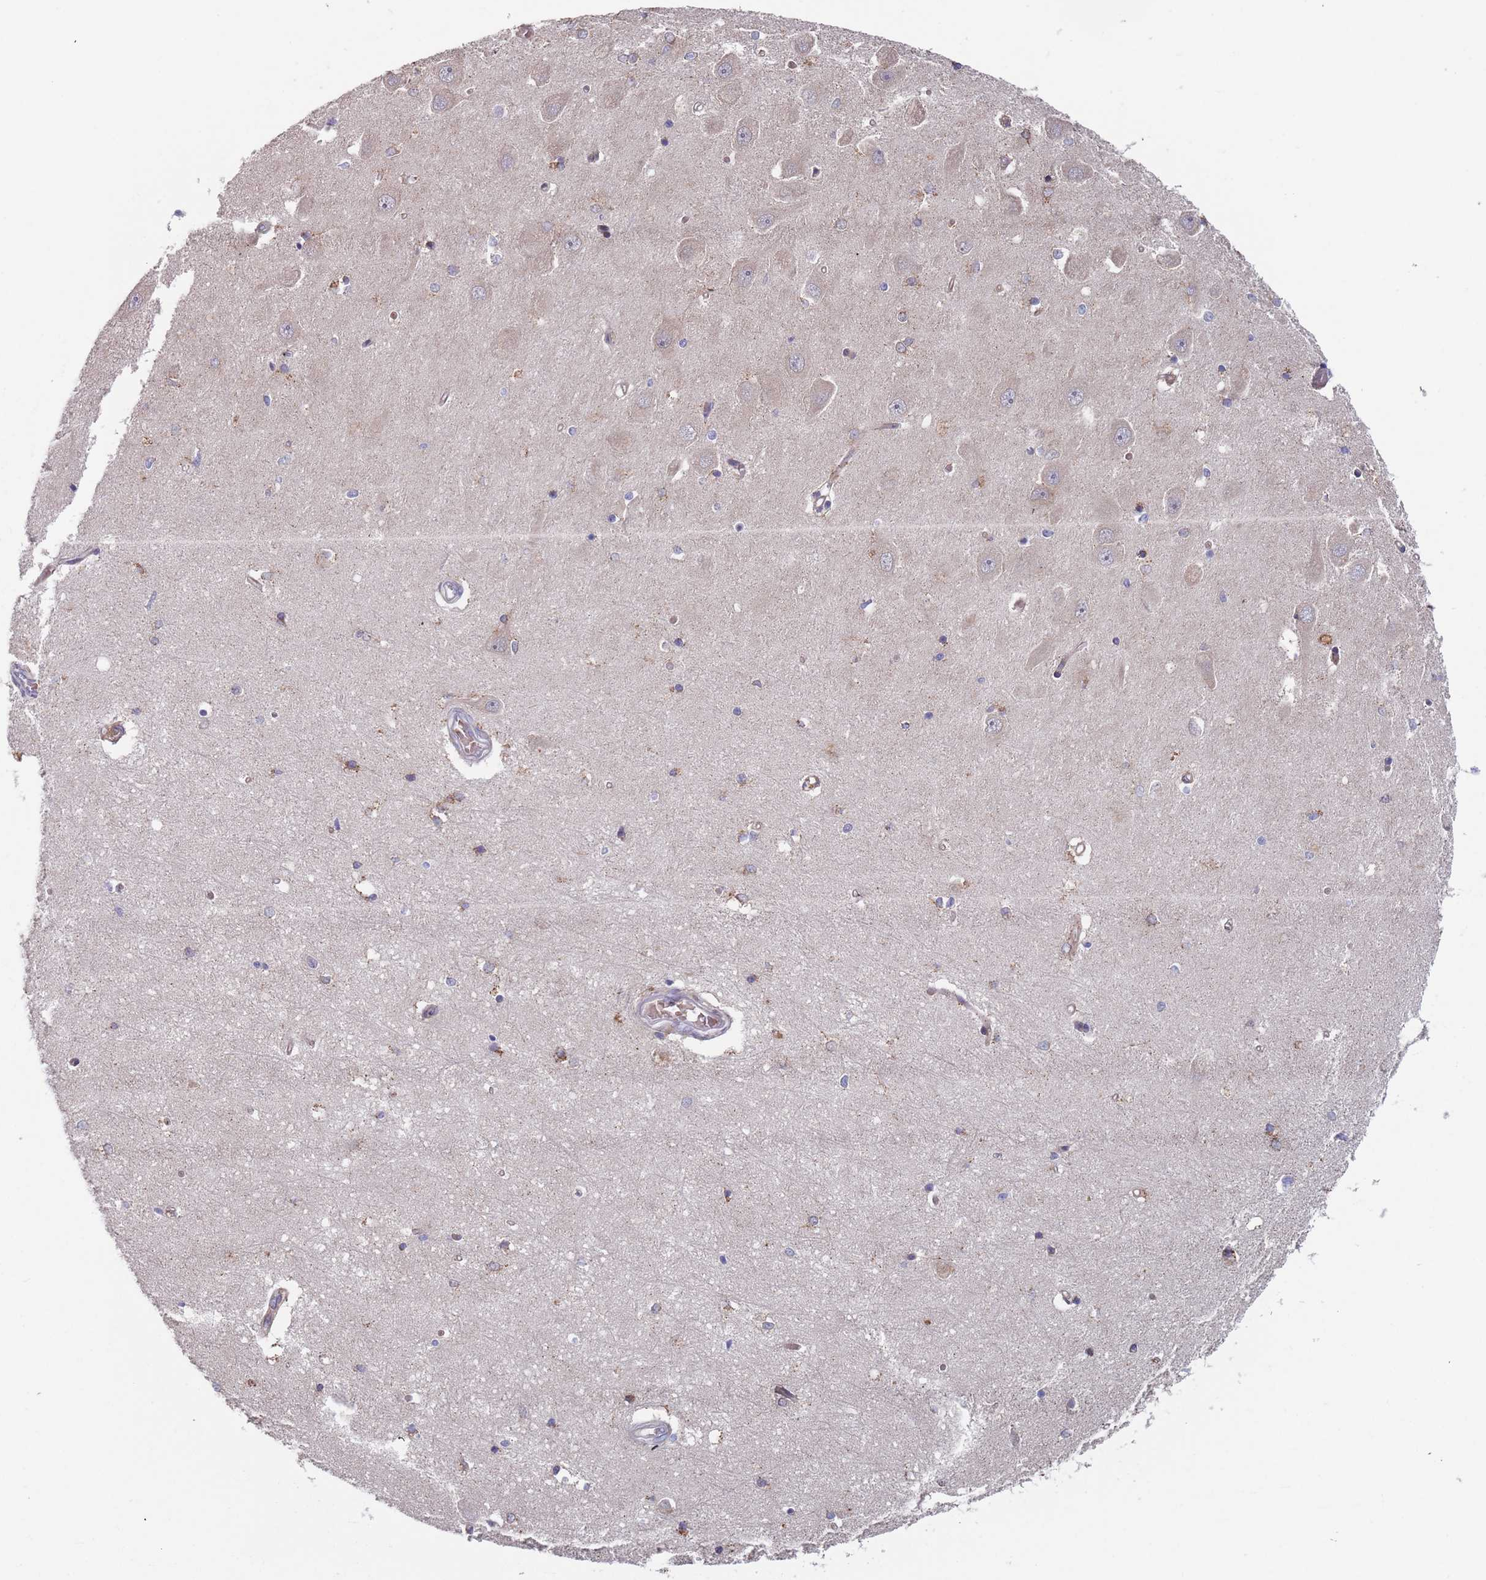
{"staining": {"intensity": "moderate", "quantity": "<25%", "location": "cytoplasmic/membranous"}, "tissue": "hippocampus", "cell_type": "Glial cells", "image_type": "normal", "snomed": [{"axis": "morphology", "description": "Normal tissue, NOS"}, {"axis": "topography", "description": "Hippocampus"}], "caption": "Immunohistochemistry (IHC) micrograph of benign hippocampus stained for a protein (brown), which exhibits low levels of moderate cytoplasmic/membranous positivity in approximately <25% of glial cells.", "gene": "ZNF140", "patient": {"sex": "male", "age": 45}}